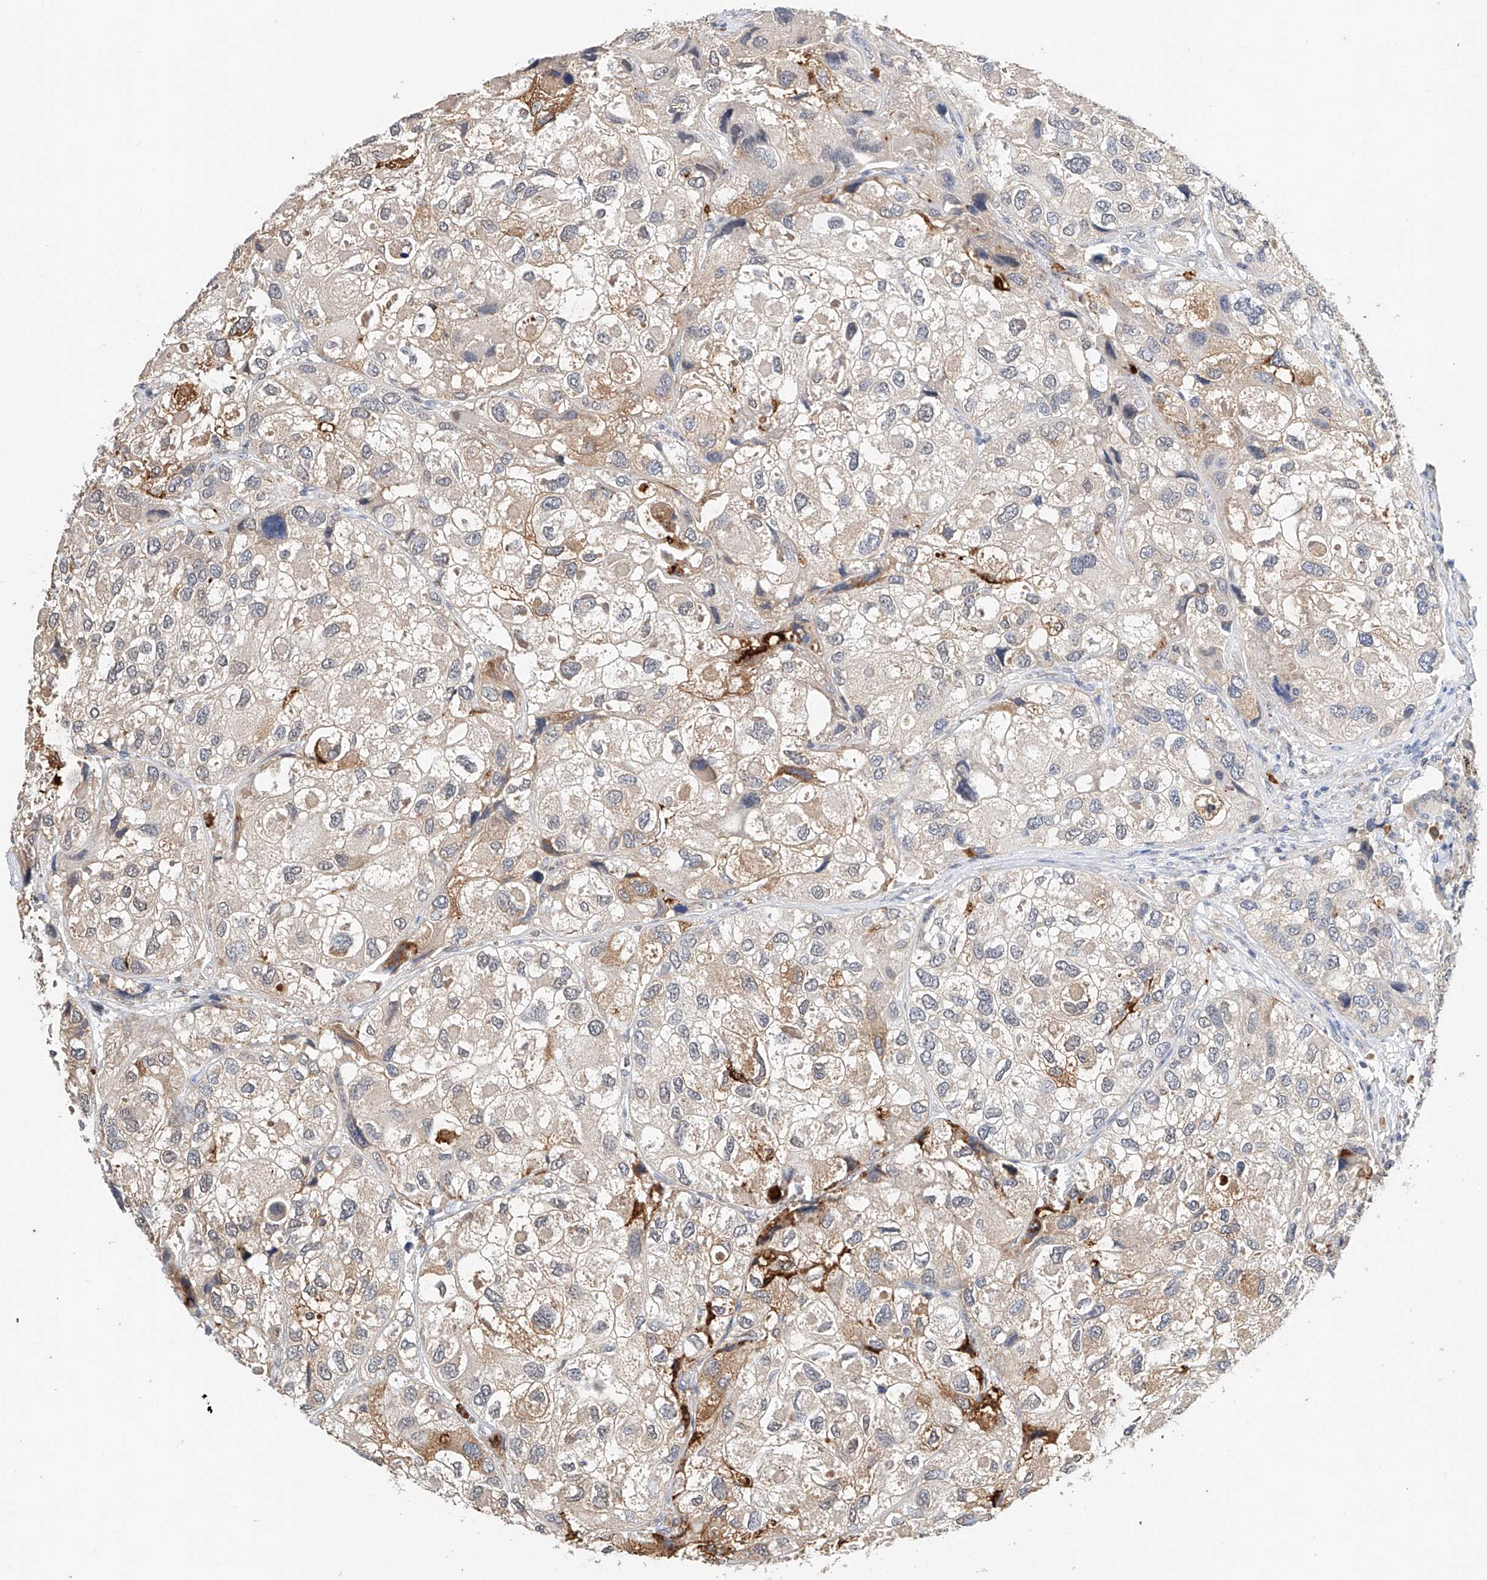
{"staining": {"intensity": "weak", "quantity": "<25%", "location": "cytoplasmic/membranous"}, "tissue": "urothelial cancer", "cell_type": "Tumor cells", "image_type": "cancer", "snomed": [{"axis": "morphology", "description": "Urothelial carcinoma, High grade"}, {"axis": "topography", "description": "Urinary bladder"}], "caption": "The immunohistochemistry (IHC) photomicrograph has no significant expression in tumor cells of urothelial carcinoma (high-grade) tissue.", "gene": "CTDP1", "patient": {"sex": "female", "age": 64}}